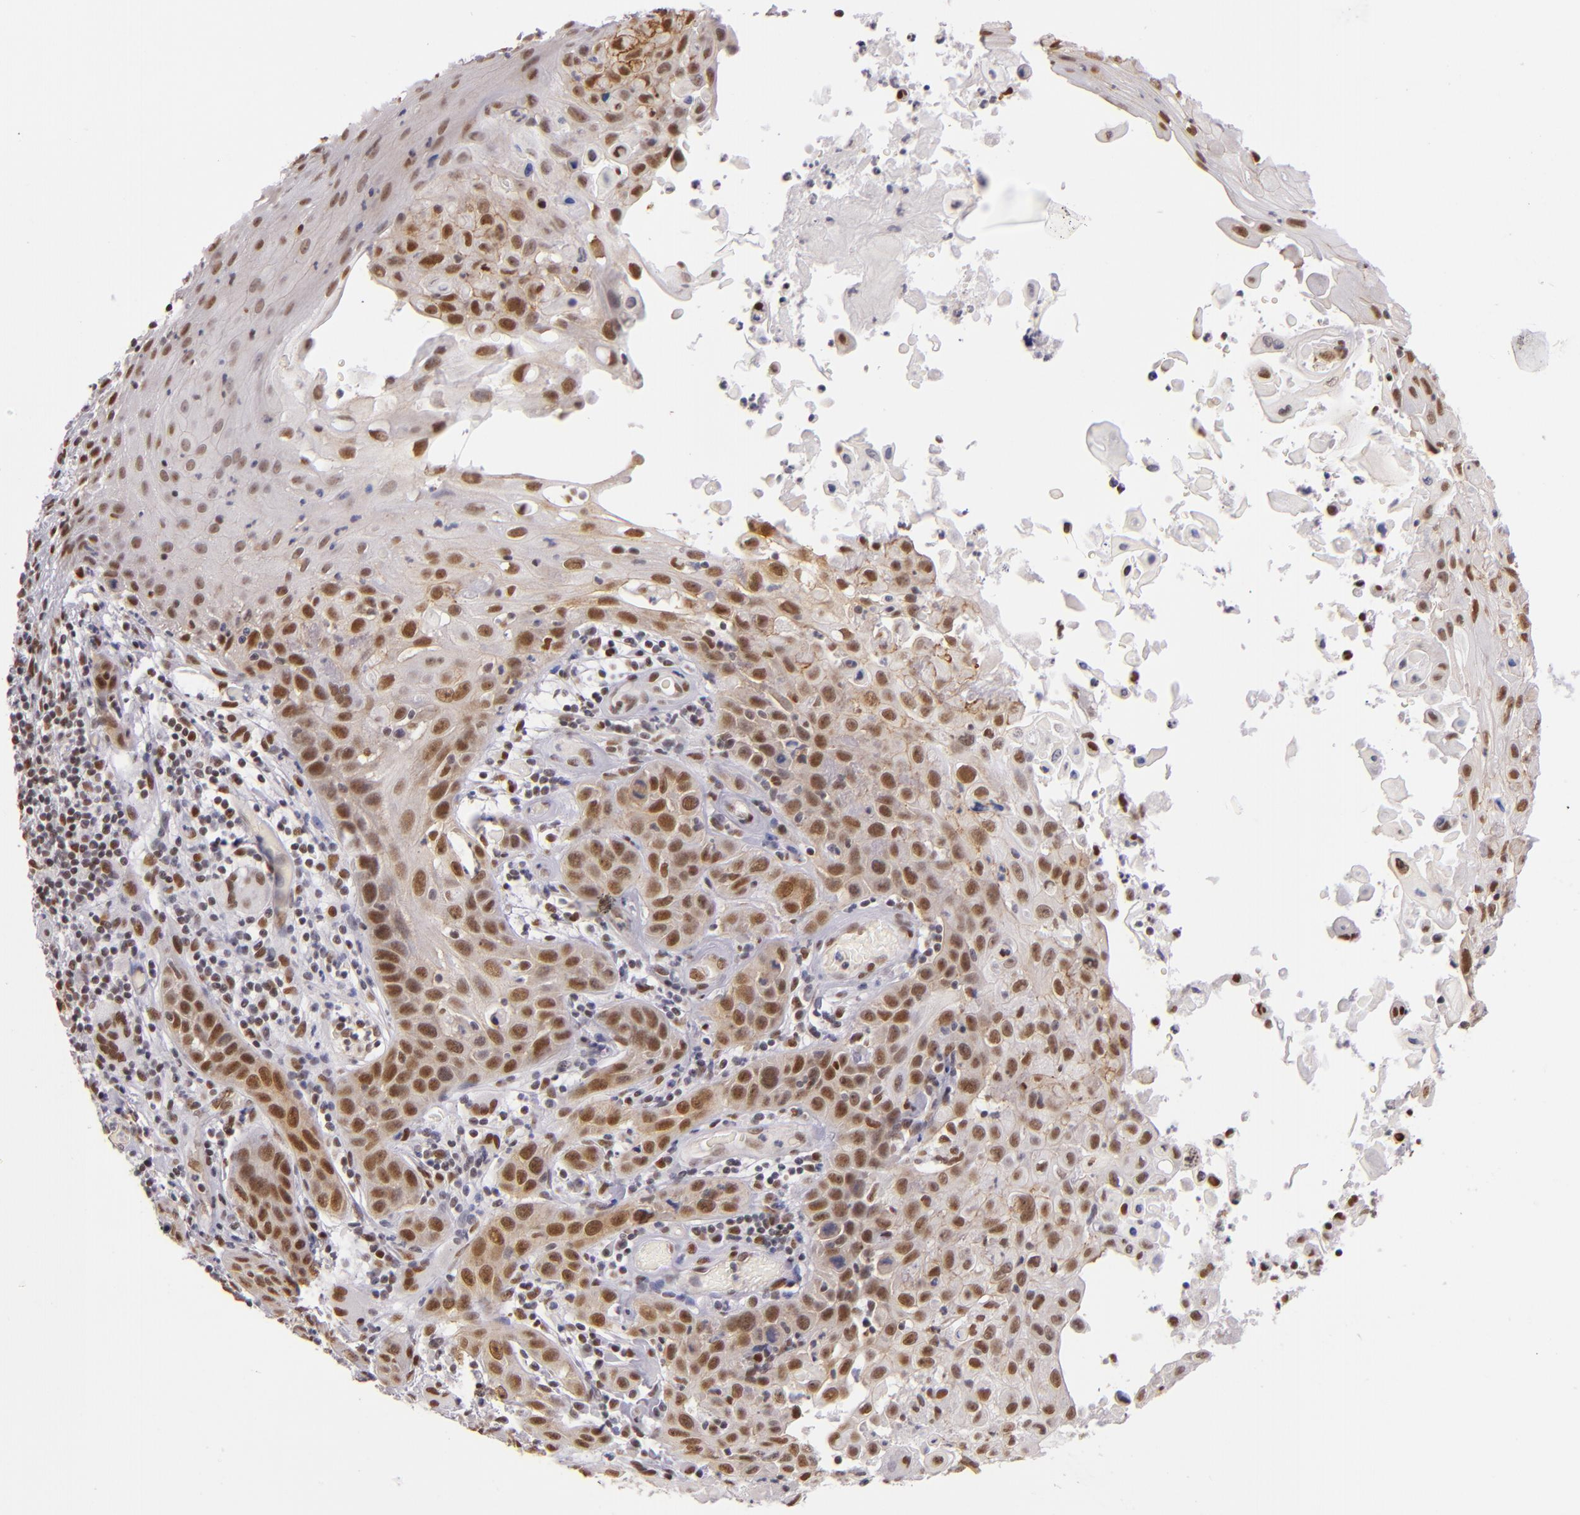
{"staining": {"intensity": "moderate", "quantity": ">75%", "location": "nuclear"}, "tissue": "skin cancer", "cell_type": "Tumor cells", "image_type": "cancer", "snomed": [{"axis": "morphology", "description": "Squamous cell carcinoma, NOS"}, {"axis": "topography", "description": "Skin"}], "caption": "A high-resolution micrograph shows immunohistochemistry (IHC) staining of skin squamous cell carcinoma, which displays moderate nuclear positivity in about >75% of tumor cells. The staining is performed using DAB brown chromogen to label protein expression. The nuclei are counter-stained blue using hematoxylin.", "gene": "NCOR2", "patient": {"sex": "male", "age": 84}}